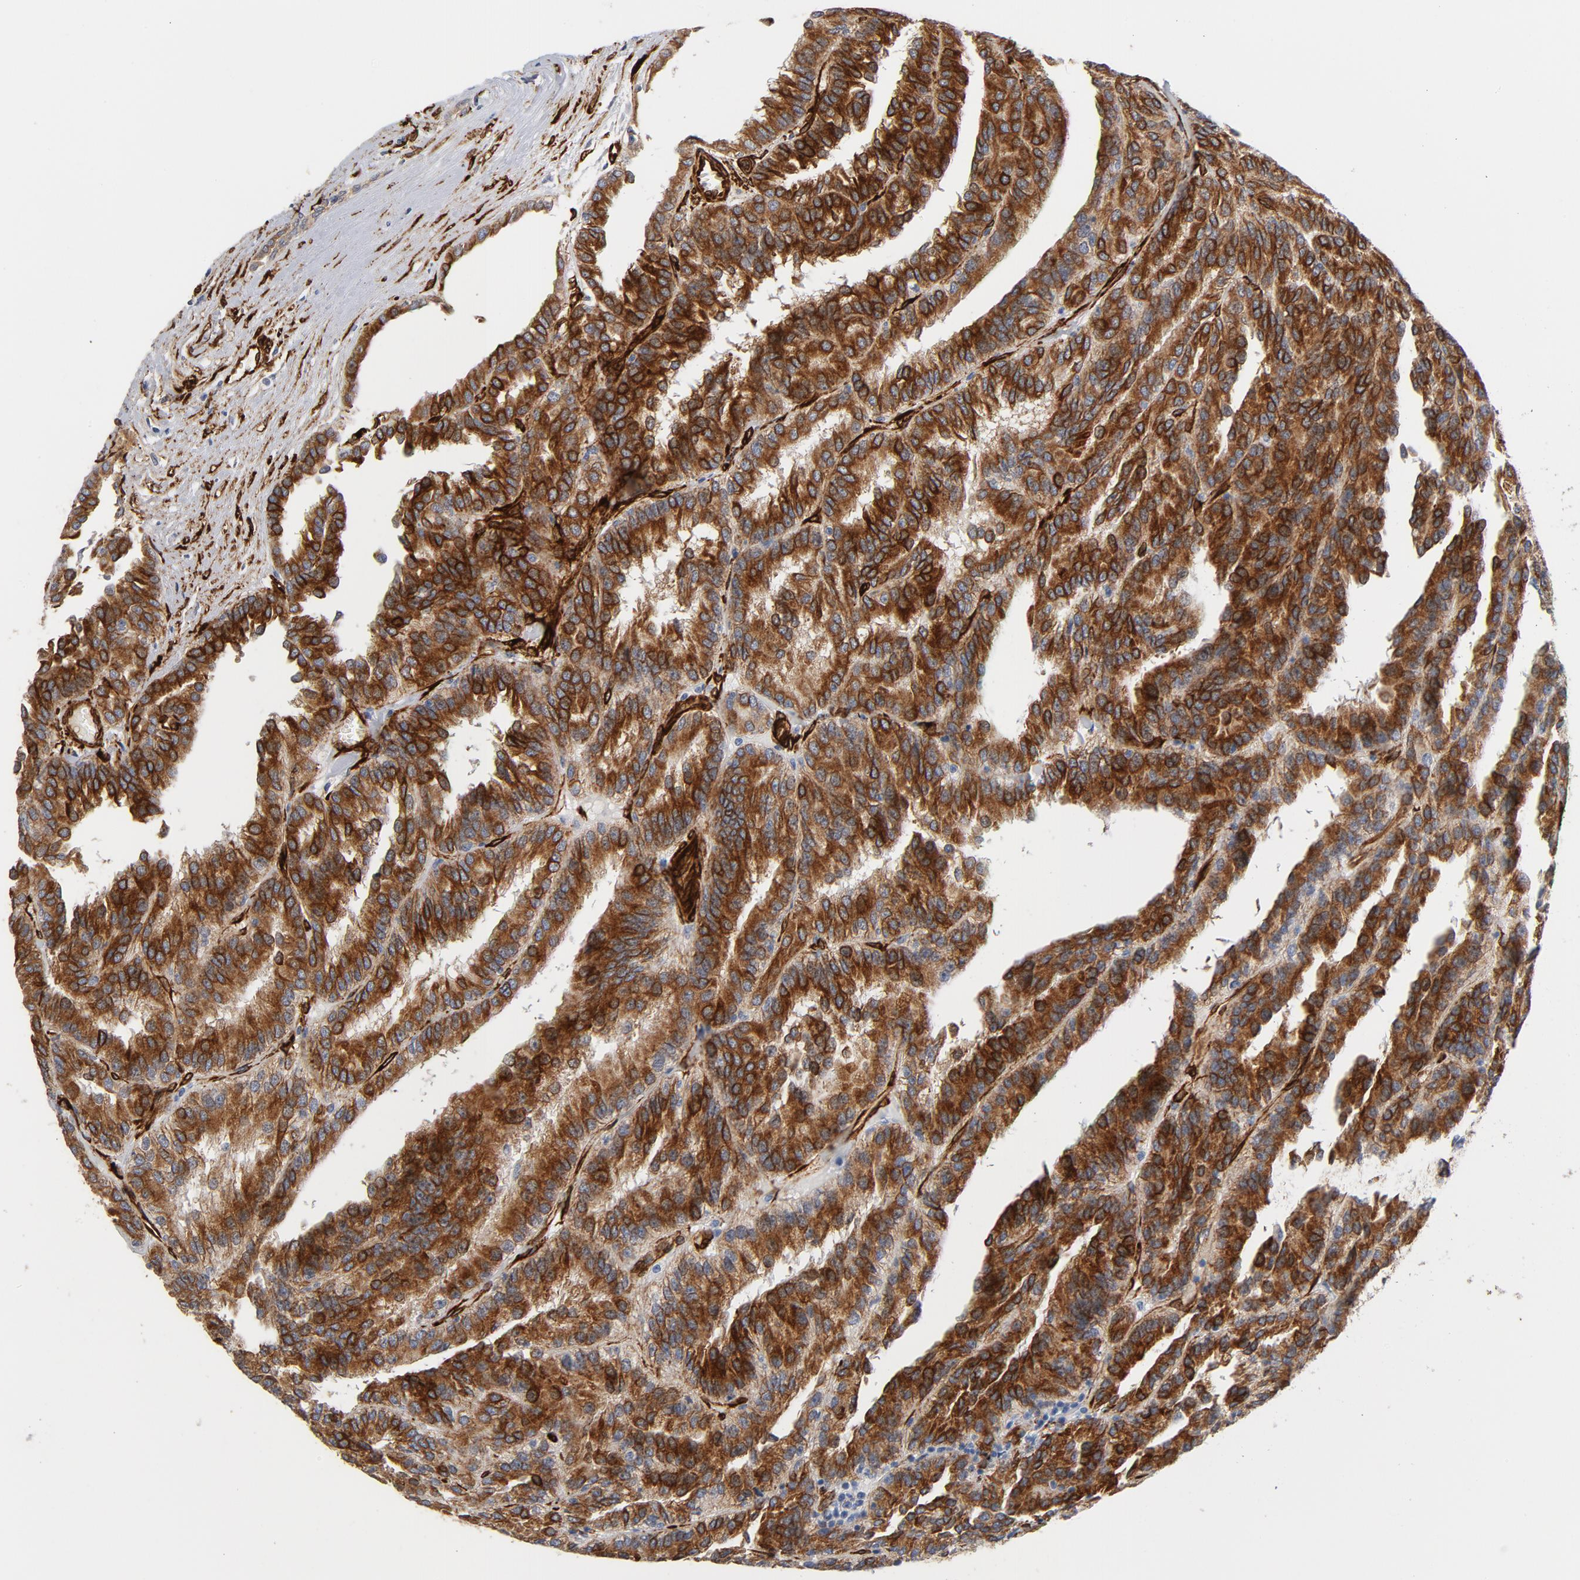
{"staining": {"intensity": "strong", "quantity": ">75%", "location": "cytoplasmic/membranous"}, "tissue": "renal cancer", "cell_type": "Tumor cells", "image_type": "cancer", "snomed": [{"axis": "morphology", "description": "Adenocarcinoma, NOS"}, {"axis": "topography", "description": "Kidney"}], "caption": "The photomicrograph displays staining of renal cancer (adenocarcinoma), revealing strong cytoplasmic/membranous protein positivity (brown color) within tumor cells.", "gene": "SERPINH1", "patient": {"sex": "male", "age": 46}}